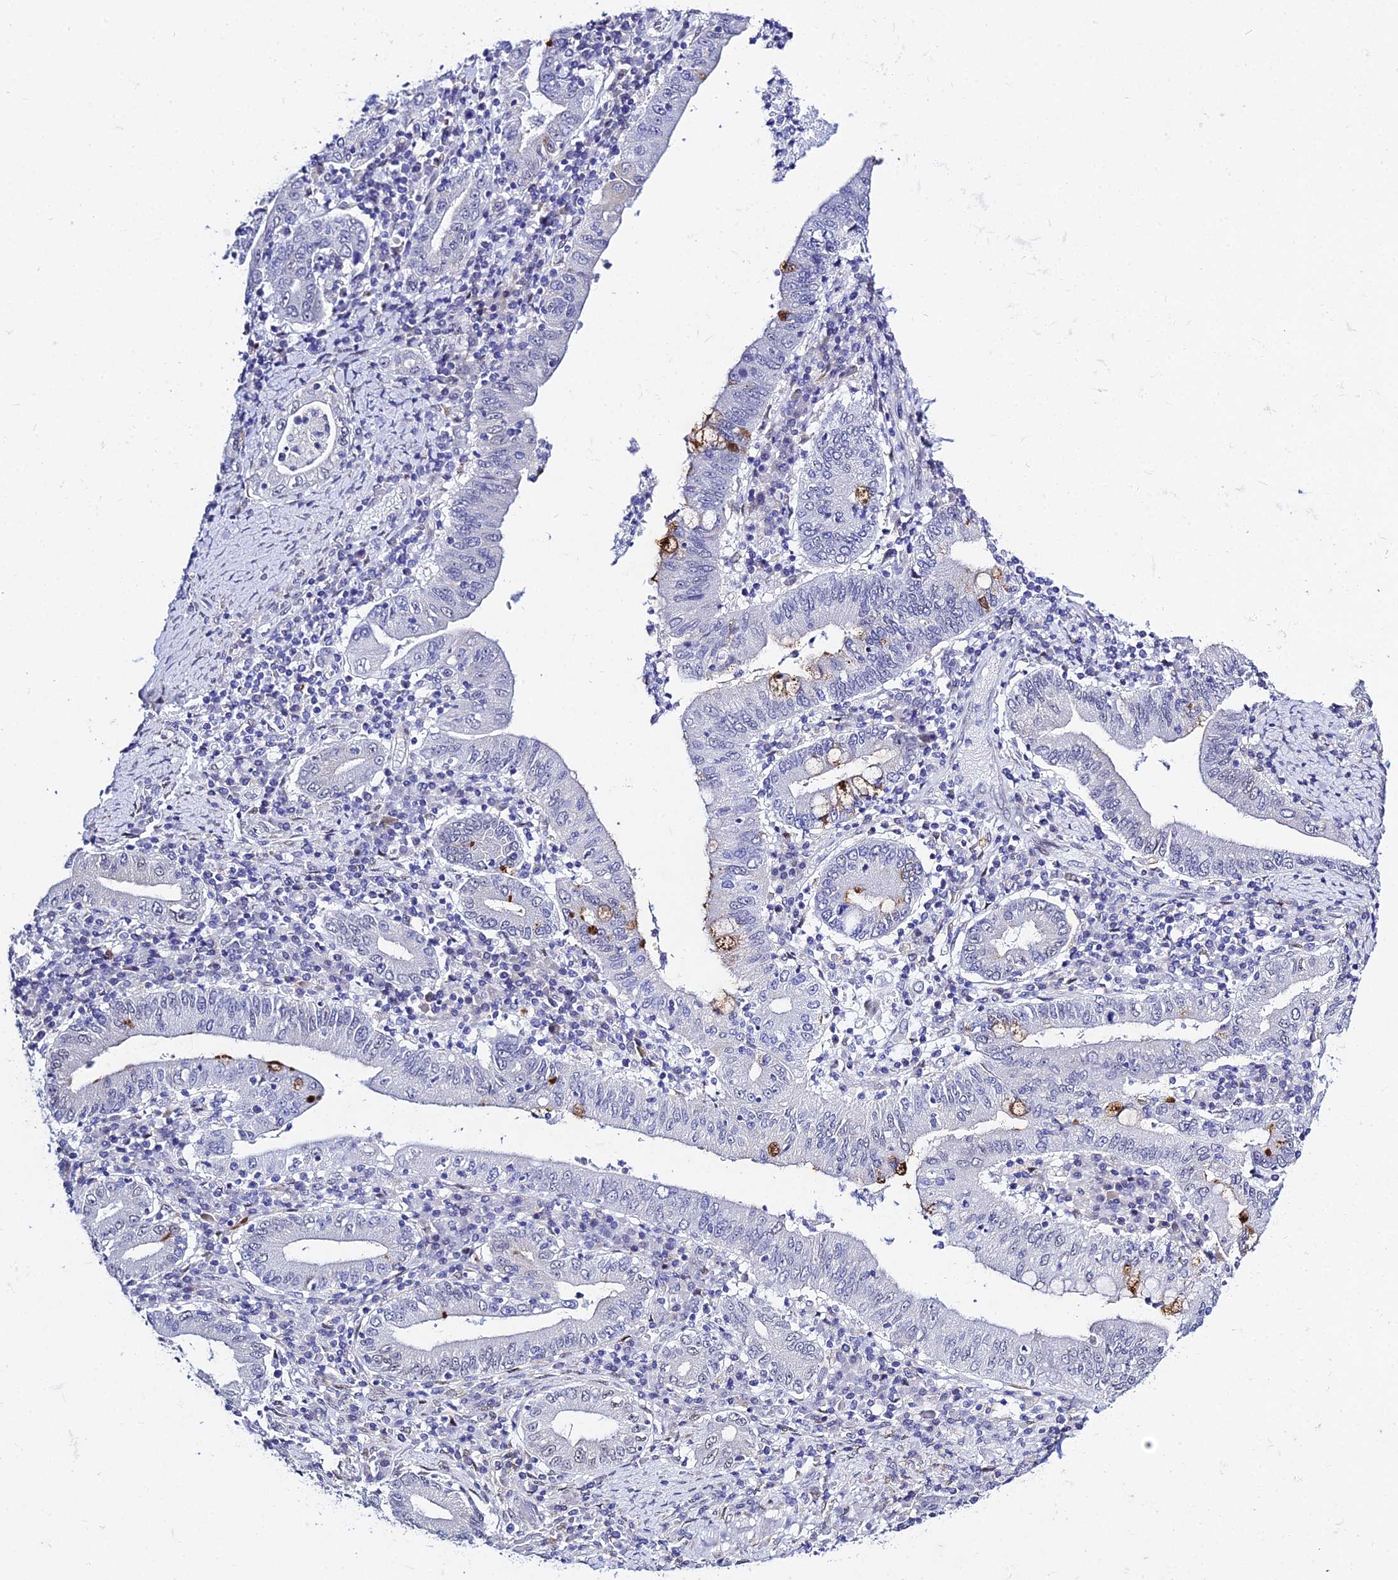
{"staining": {"intensity": "negative", "quantity": "none", "location": "none"}, "tissue": "stomach cancer", "cell_type": "Tumor cells", "image_type": "cancer", "snomed": [{"axis": "morphology", "description": "Normal tissue, NOS"}, {"axis": "morphology", "description": "Adenocarcinoma, NOS"}, {"axis": "topography", "description": "Esophagus"}, {"axis": "topography", "description": "Stomach, upper"}, {"axis": "topography", "description": "Peripheral nerve tissue"}], "caption": "Tumor cells show no significant positivity in stomach cancer (adenocarcinoma).", "gene": "POFUT2", "patient": {"sex": "male", "age": 62}}